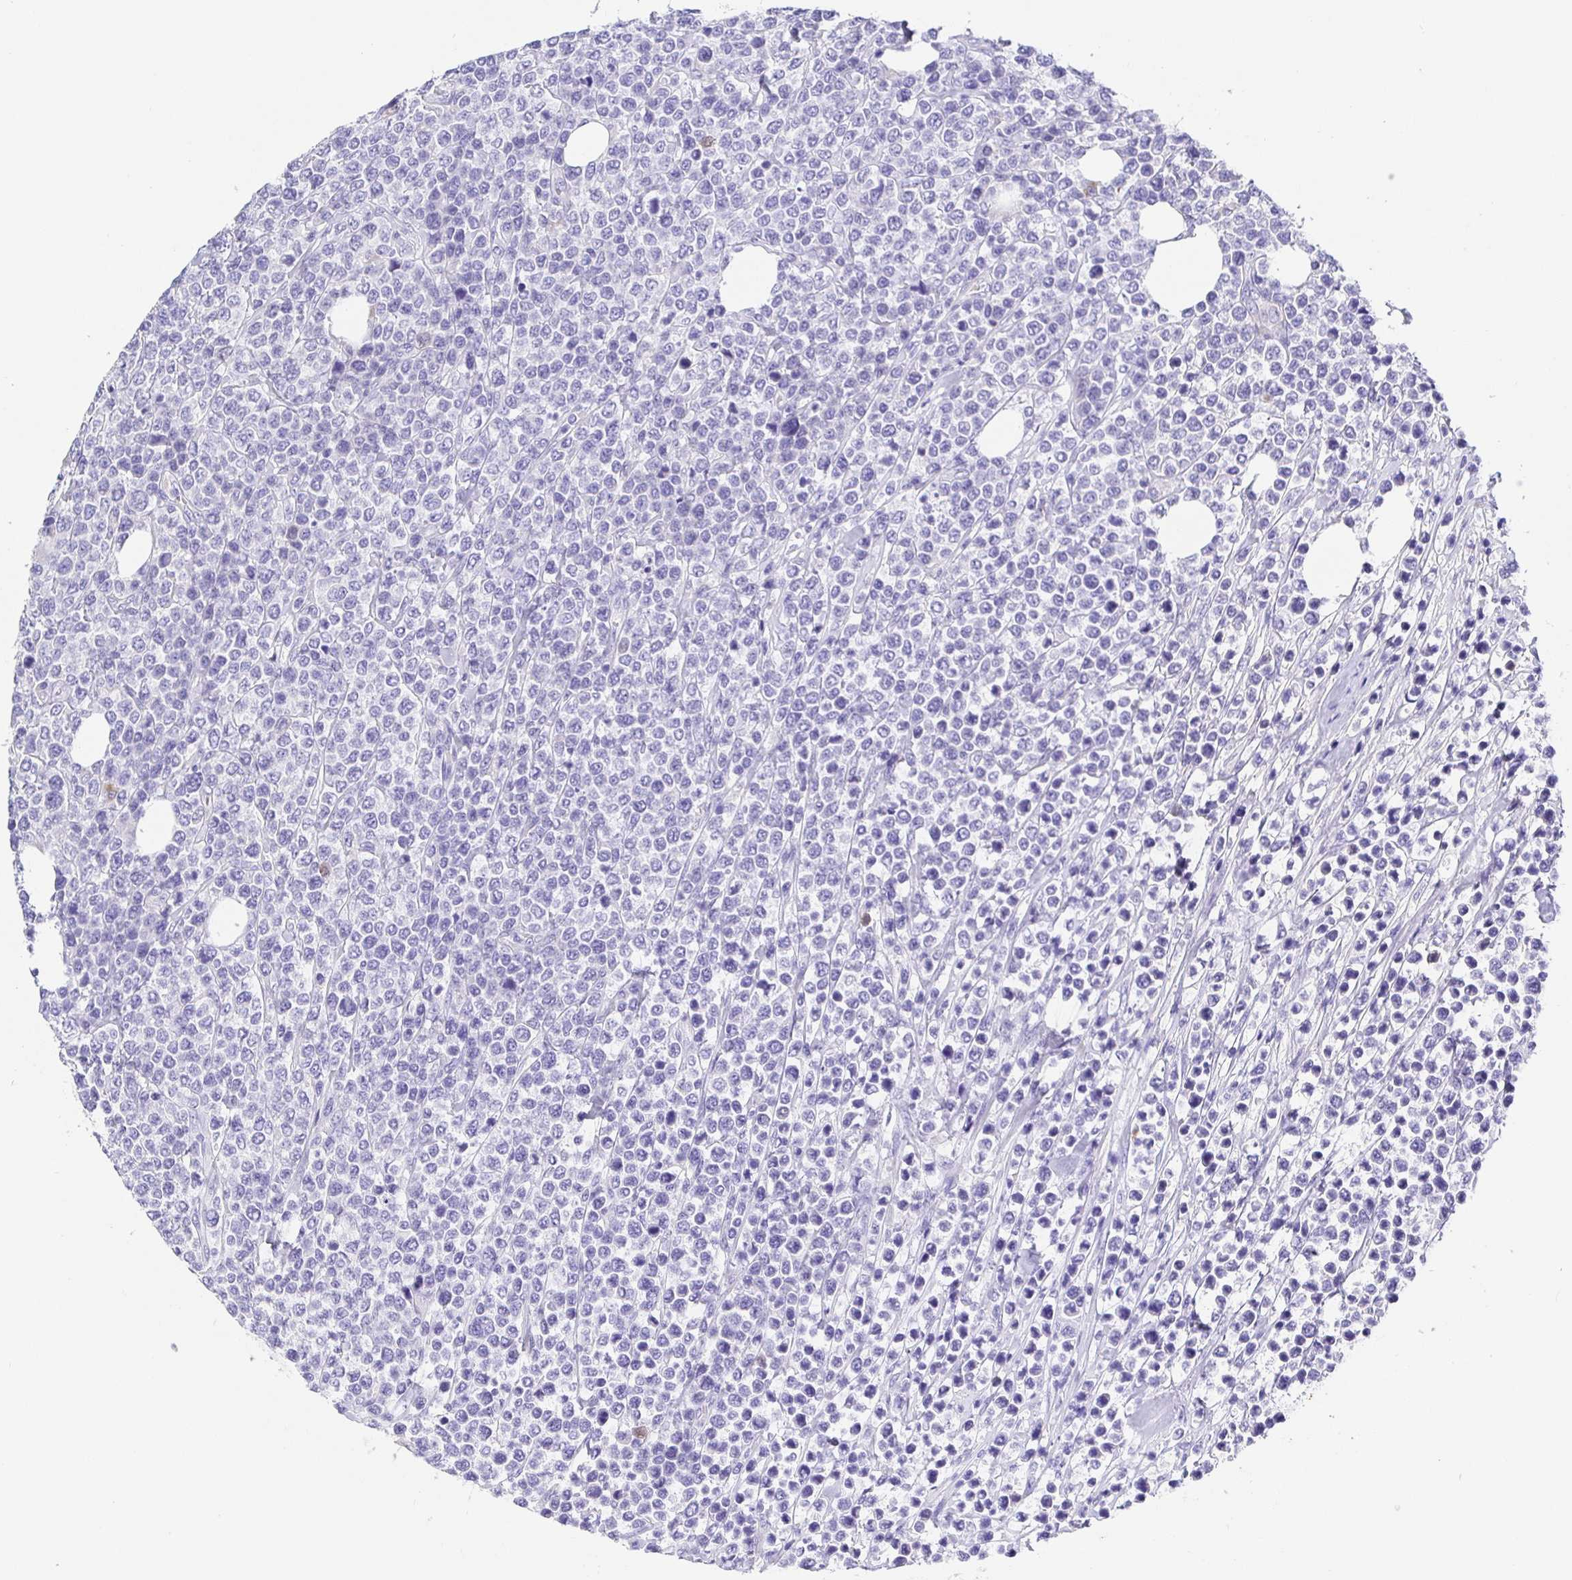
{"staining": {"intensity": "negative", "quantity": "none", "location": "none"}, "tissue": "lymphoma", "cell_type": "Tumor cells", "image_type": "cancer", "snomed": [{"axis": "morphology", "description": "Malignant lymphoma, non-Hodgkin's type, High grade"}, {"axis": "topography", "description": "Soft tissue"}], "caption": "This is a histopathology image of immunohistochemistry staining of high-grade malignant lymphoma, non-Hodgkin's type, which shows no positivity in tumor cells. Nuclei are stained in blue.", "gene": "MAOA", "patient": {"sex": "female", "age": 56}}